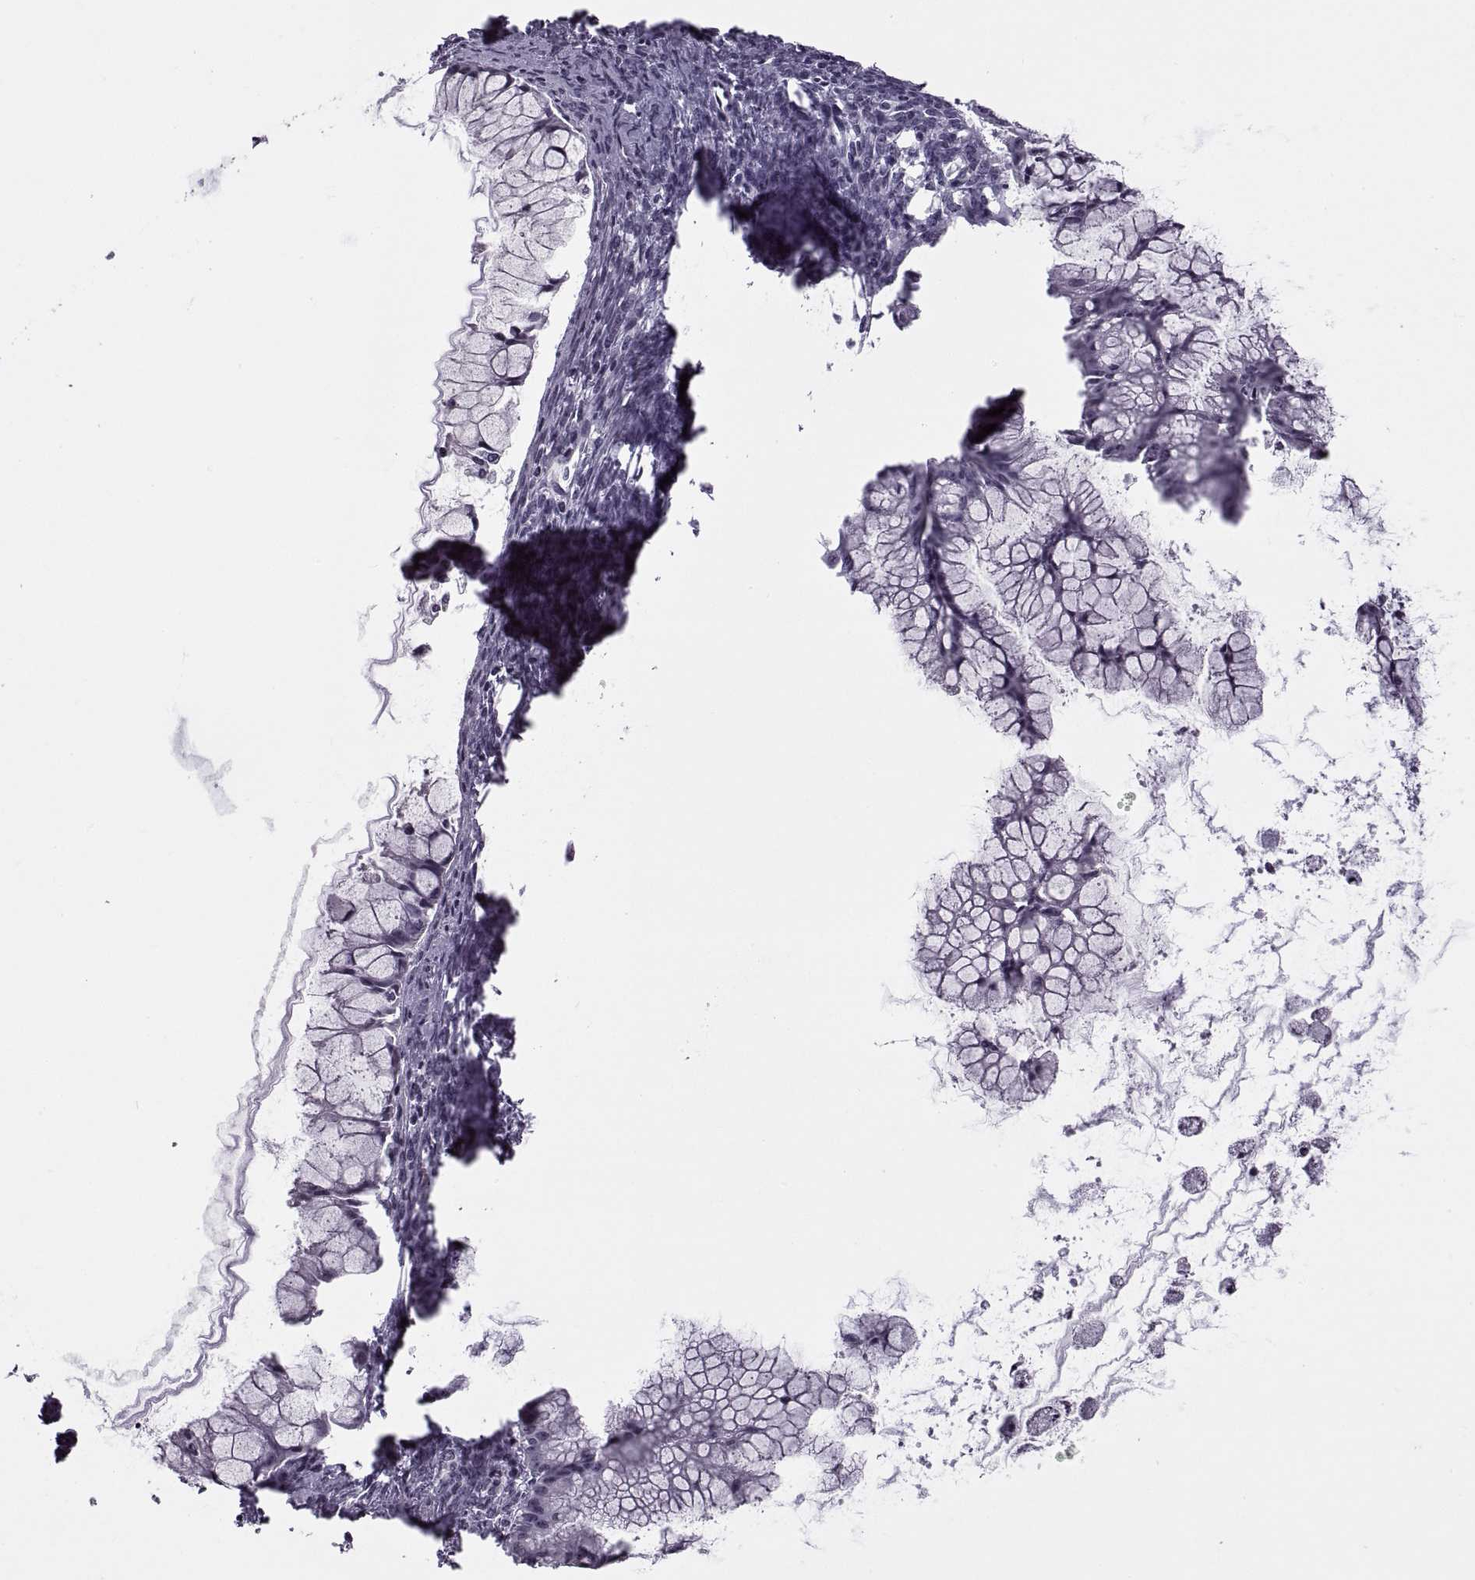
{"staining": {"intensity": "negative", "quantity": "none", "location": "none"}, "tissue": "ovarian cancer", "cell_type": "Tumor cells", "image_type": "cancer", "snomed": [{"axis": "morphology", "description": "Cystadenocarcinoma, mucinous, NOS"}, {"axis": "topography", "description": "Ovary"}], "caption": "Histopathology image shows no protein expression in tumor cells of mucinous cystadenocarcinoma (ovarian) tissue. The staining is performed using DAB (3,3'-diaminobenzidine) brown chromogen with nuclei counter-stained in using hematoxylin.", "gene": "TBC1D3G", "patient": {"sex": "female", "age": 41}}